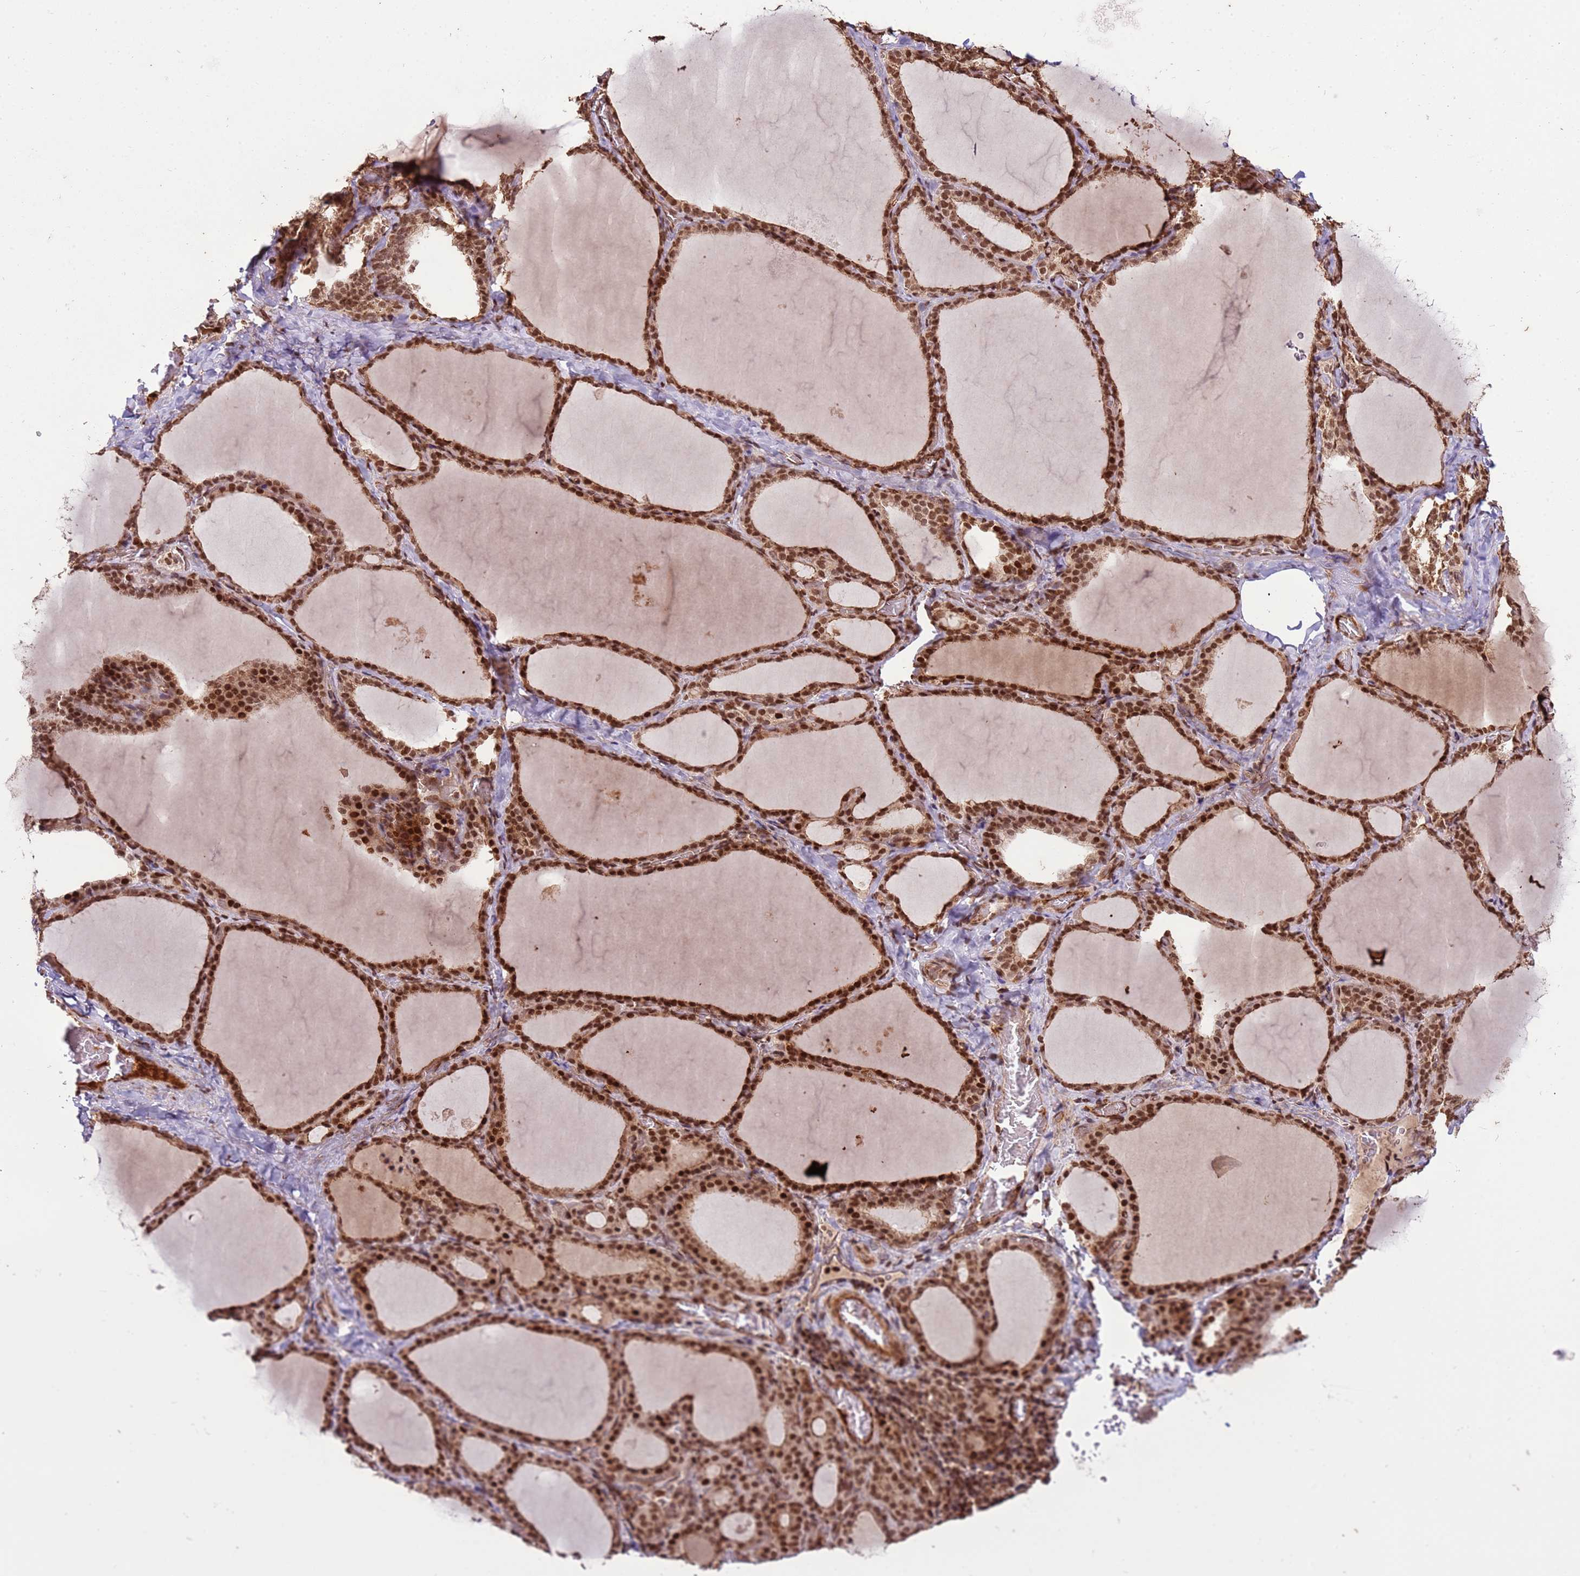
{"staining": {"intensity": "strong", "quantity": ">75%", "location": "cytoplasmic/membranous,nuclear"}, "tissue": "thyroid gland", "cell_type": "Glandular cells", "image_type": "normal", "snomed": [{"axis": "morphology", "description": "Normal tissue, NOS"}, {"axis": "topography", "description": "Thyroid gland"}], "caption": "Immunohistochemistry (DAB (3,3'-diaminobenzidine)) staining of benign human thyroid gland reveals strong cytoplasmic/membranous,nuclear protein staining in about >75% of glandular cells. (Brightfield microscopy of DAB IHC at high magnification).", "gene": "ZBTB12", "patient": {"sex": "female", "age": 39}}